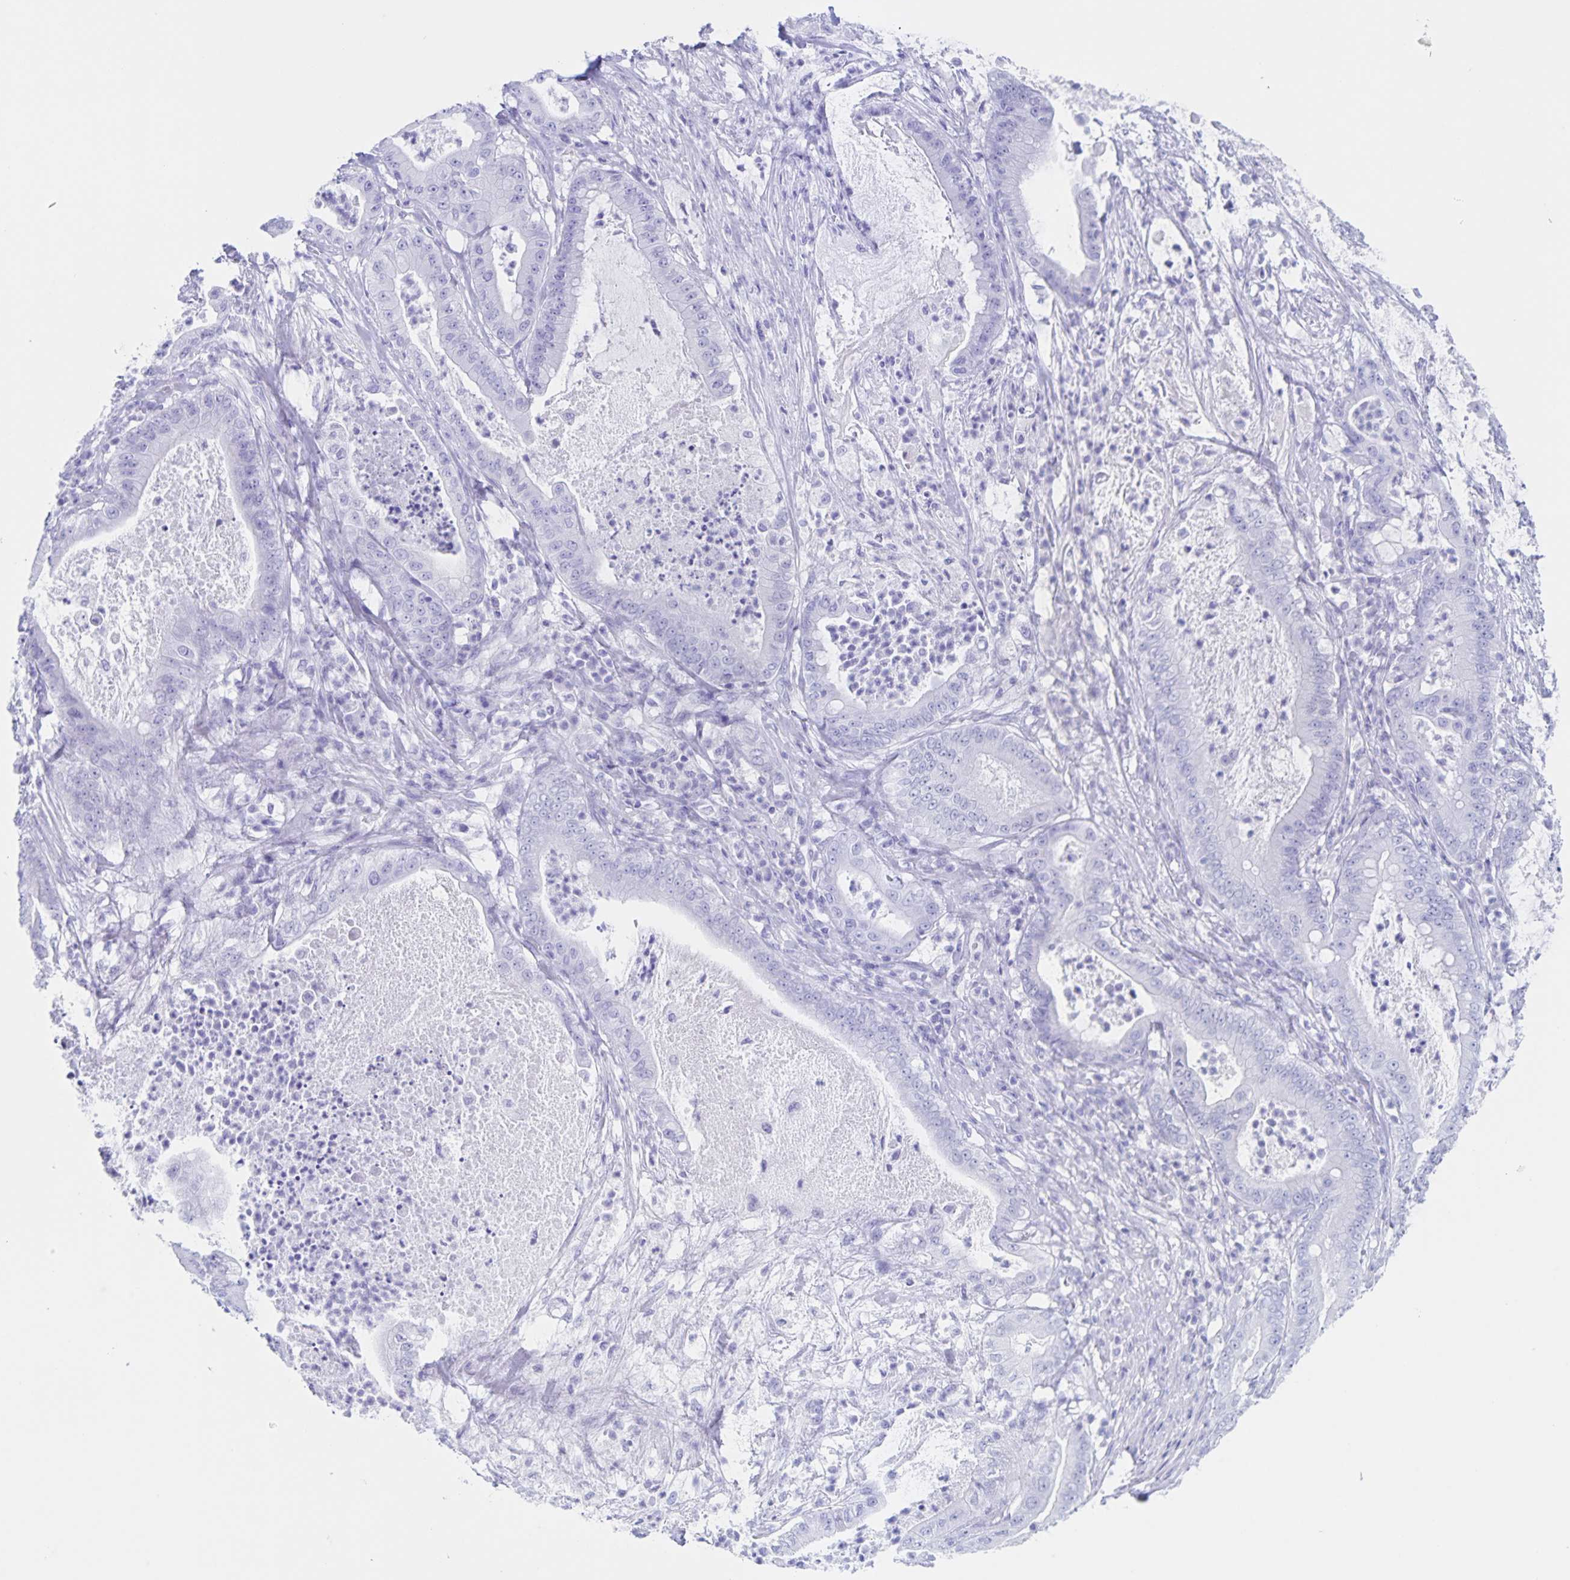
{"staining": {"intensity": "negative", "quantity": "none", "location": "none"}, "tissue": "pancreatic cancer", "cell_type": "Tumor cells", "image_type": "cancer", "snomed": [{"axis": "morphology", "description": "Adenocarcinoma, NOS"}, {"axis": "topography", "description": "Pancreas"}], "caption": "Micrograph shows no significant protein positivity in tumor cells of pancreatic cancer (adenocarcinoma).", "gene": "C12orf56", "patient": {"sex": "male", "age": 71}}